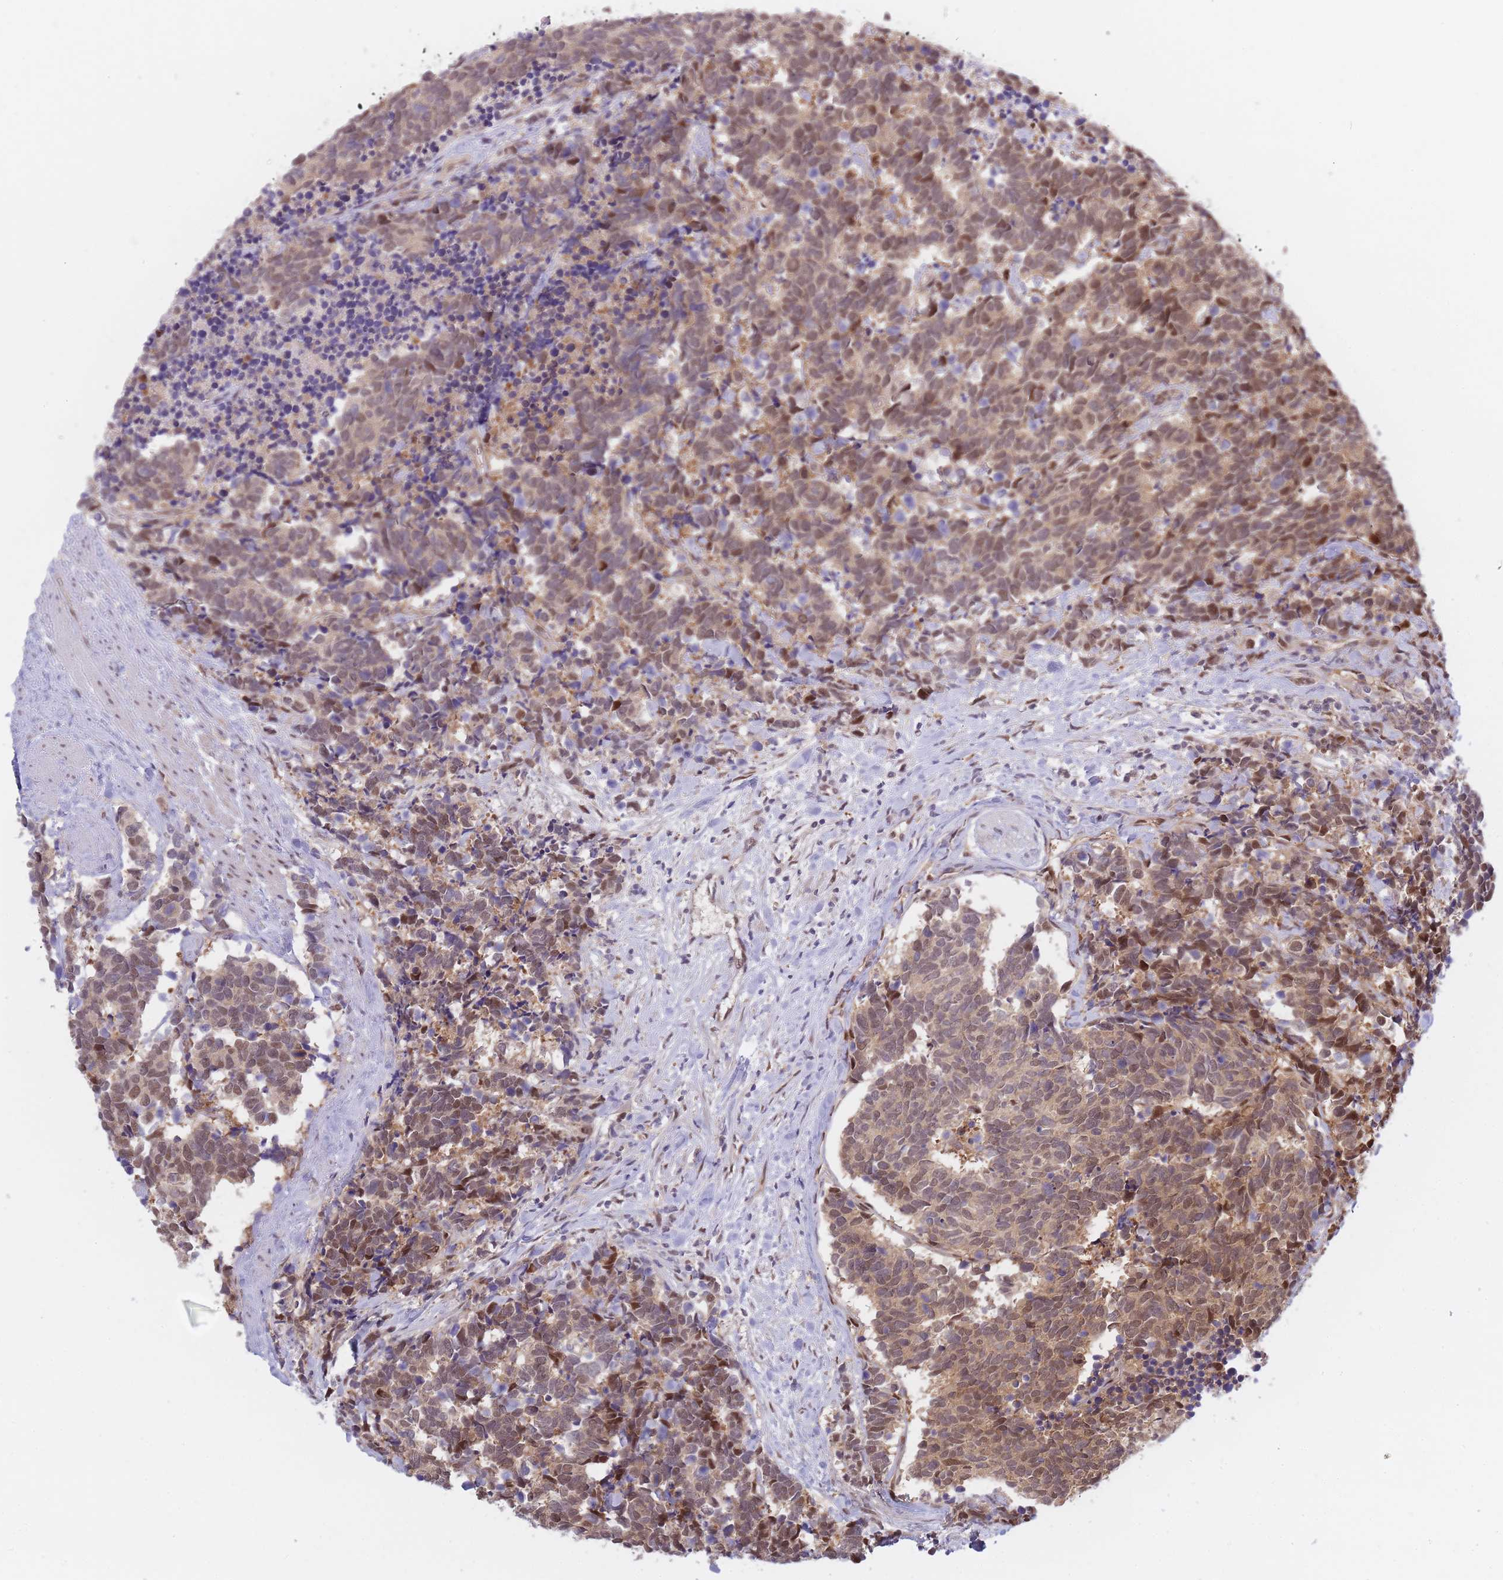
{"staining": {"intensity": "moderate", "quantity": ">75%", "location": "cytoplasmic/membranous,nuclear"}, "tissue": "carcinoid", "cell_type": "Tumor cells", "image_type": "cancer", "snomed": [{"axis": "morphology", "description": "Carcinoma, NOS"}, {"axis": "morphology", "description": "Carcinoid, malignant, NOS"}, {"axis": "topography", "description": "Prostate"}], "caption": "The image reveals a brown stain indicating the presence of a protein in the cytoplasmic/membranous and nuclear of tumor cells in carcinoid. (DAB (3,3'-diaminobenzidine) = brown stain, brightfield microscopy at high magnification).", "gene": "NSFL1C", "patient": {"sex": "male", "age": 57}}